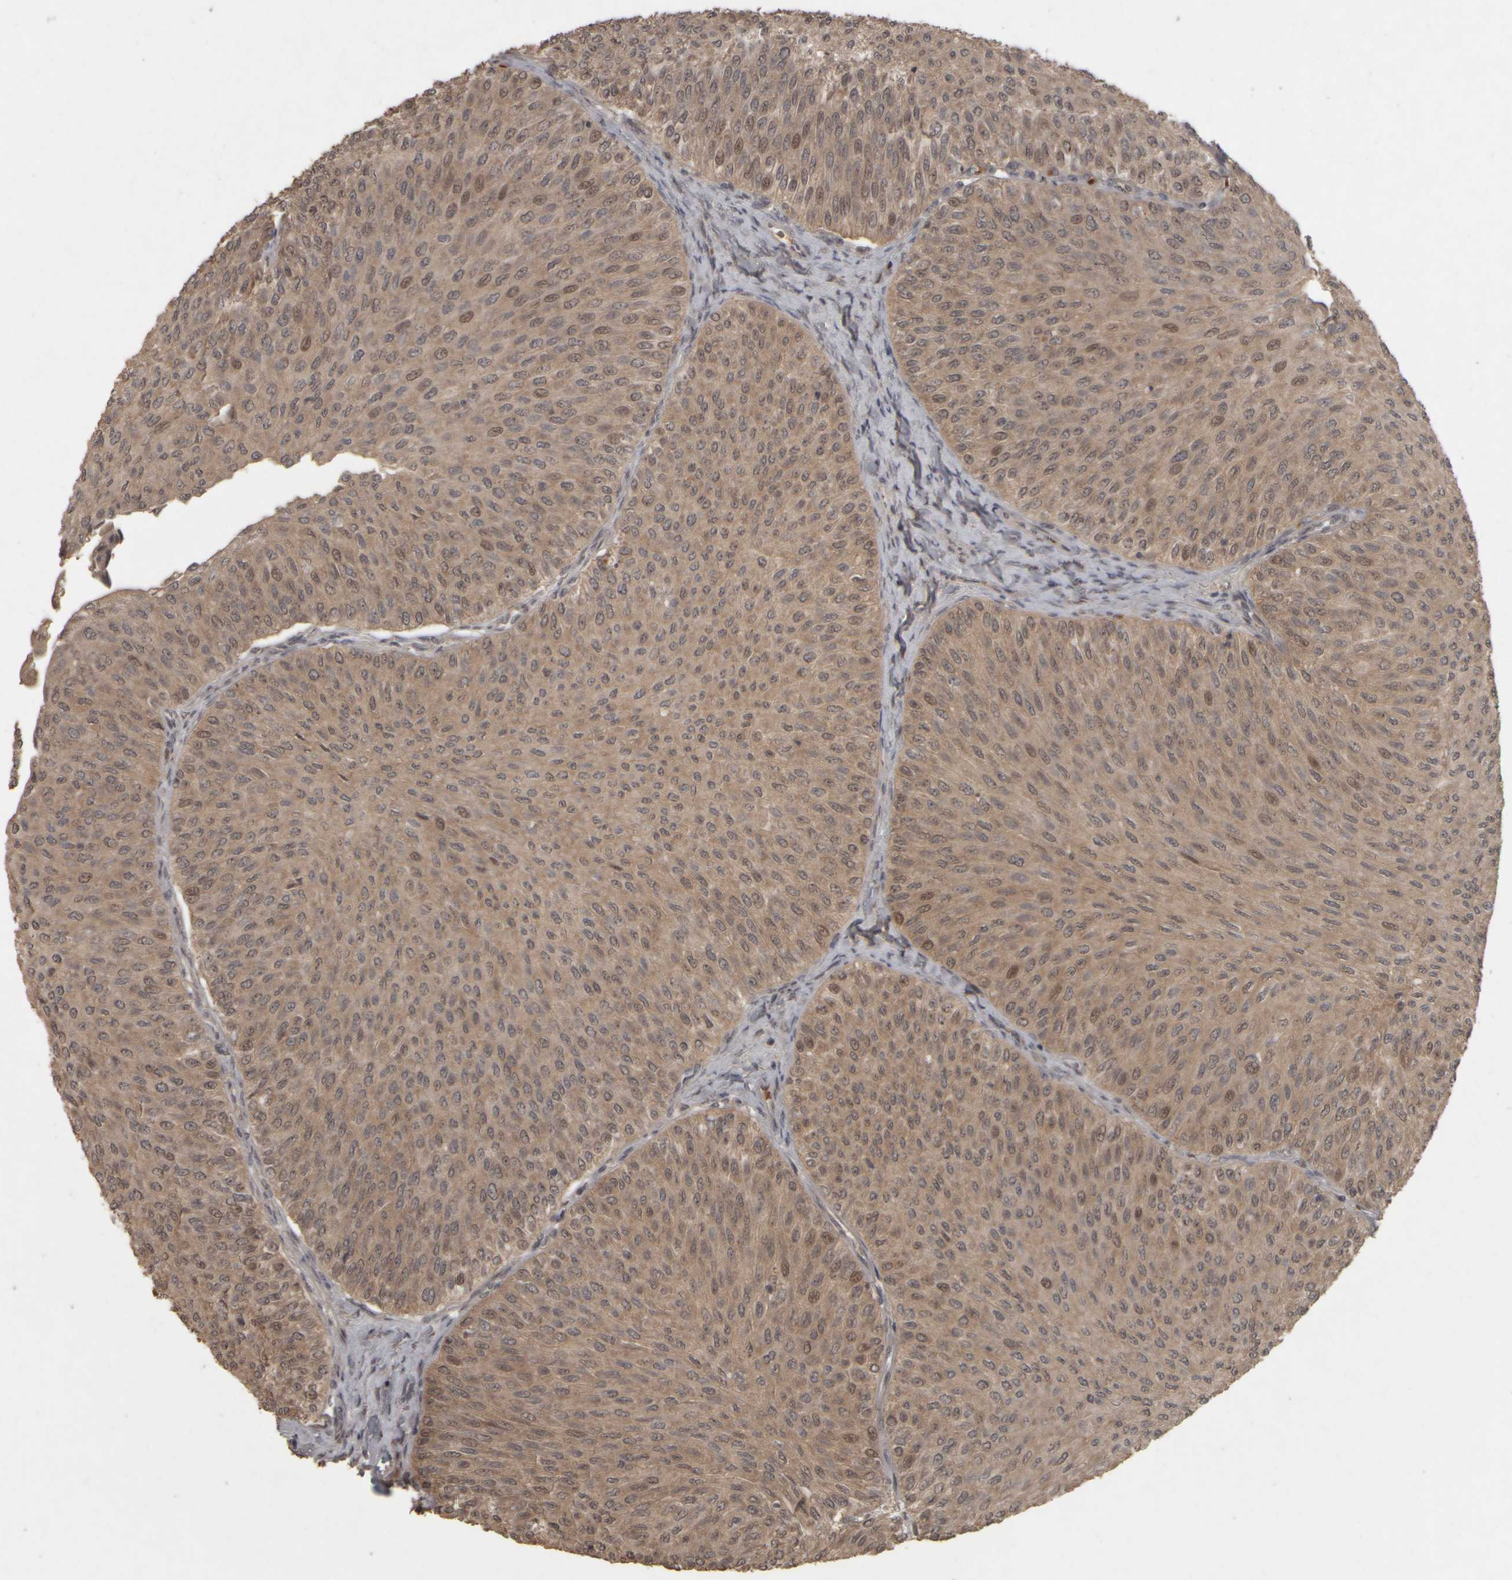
{"staining": {"intensity": "weak", "quantity": ">75%", "location": "cytoplasmic/membranous,nuclear"}, "tissue": "urothelial cancer", "cell_type": "Tumor cells", "image_type": "cancer", "snomed": [{"axis": "morphology", "description": "Urothelial carcinoma, Low grade"}, {"axis": "topography", "description": "Urinary bladder"}], "caption": "Tumor cells reveal low levels of weak cytoplasmic/membranous and nuclear expression in about >75% of cells in human urothelial cancer.", "gene": "ACO1", "patient": {"sex": "male", "age": 78}}